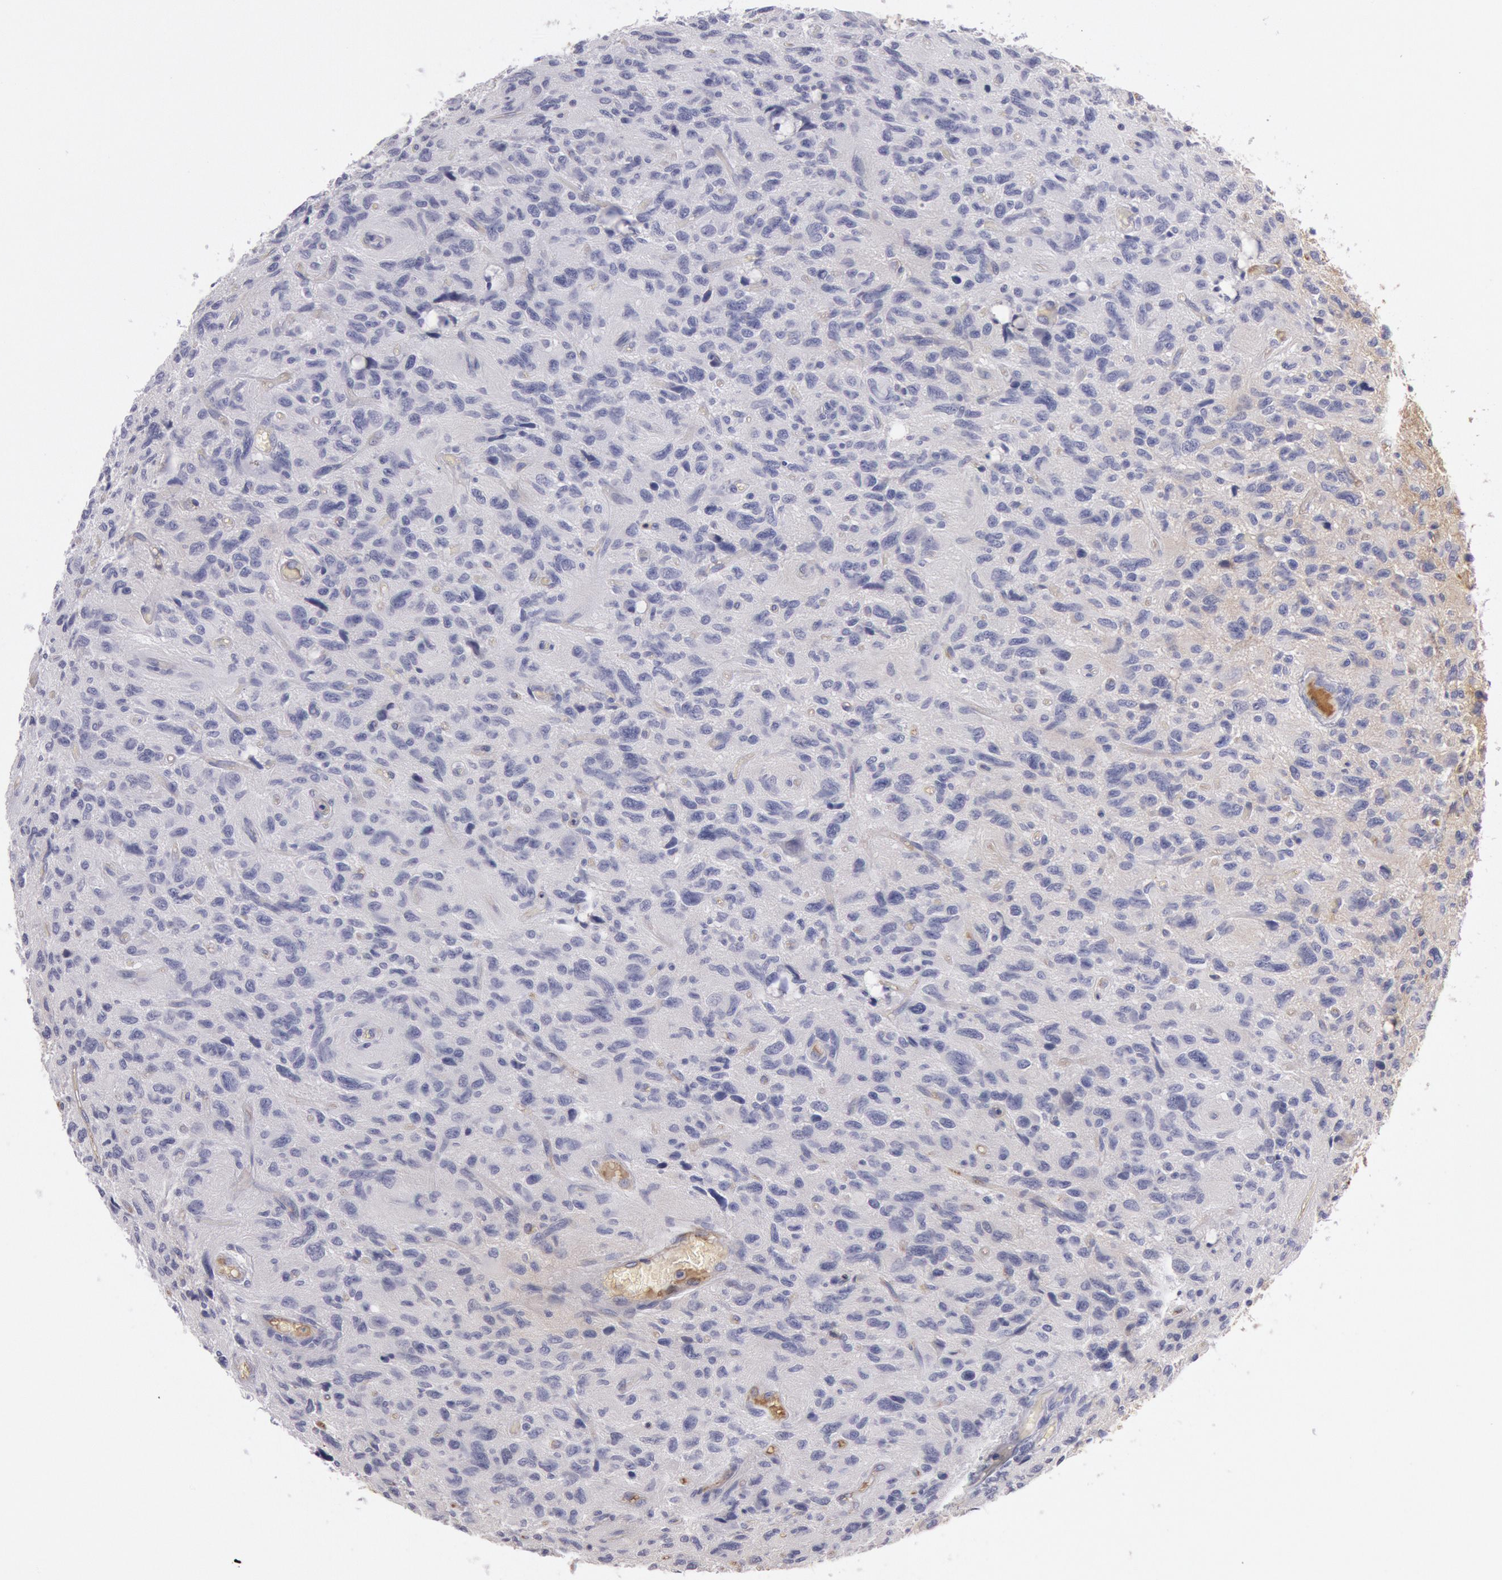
{"staining": {"intensity": "negative", "quantity": "none", "location": "none"}, "tissue": "glioma", "cell_type": "Tumor cells", "image_type": "cancer", "snomed": [{"axis": "morphology", "description": "Glioma, malignant, High grade"}, {"axis": "topography", "description": "Brain"}], "caption": "This is an immunohistochemistry micrograph of malignant glioma (high-grade). There is no positivity in tumor cells.", "gene": "IGHA1", "patient": {"sex": "female", "age": 60}}